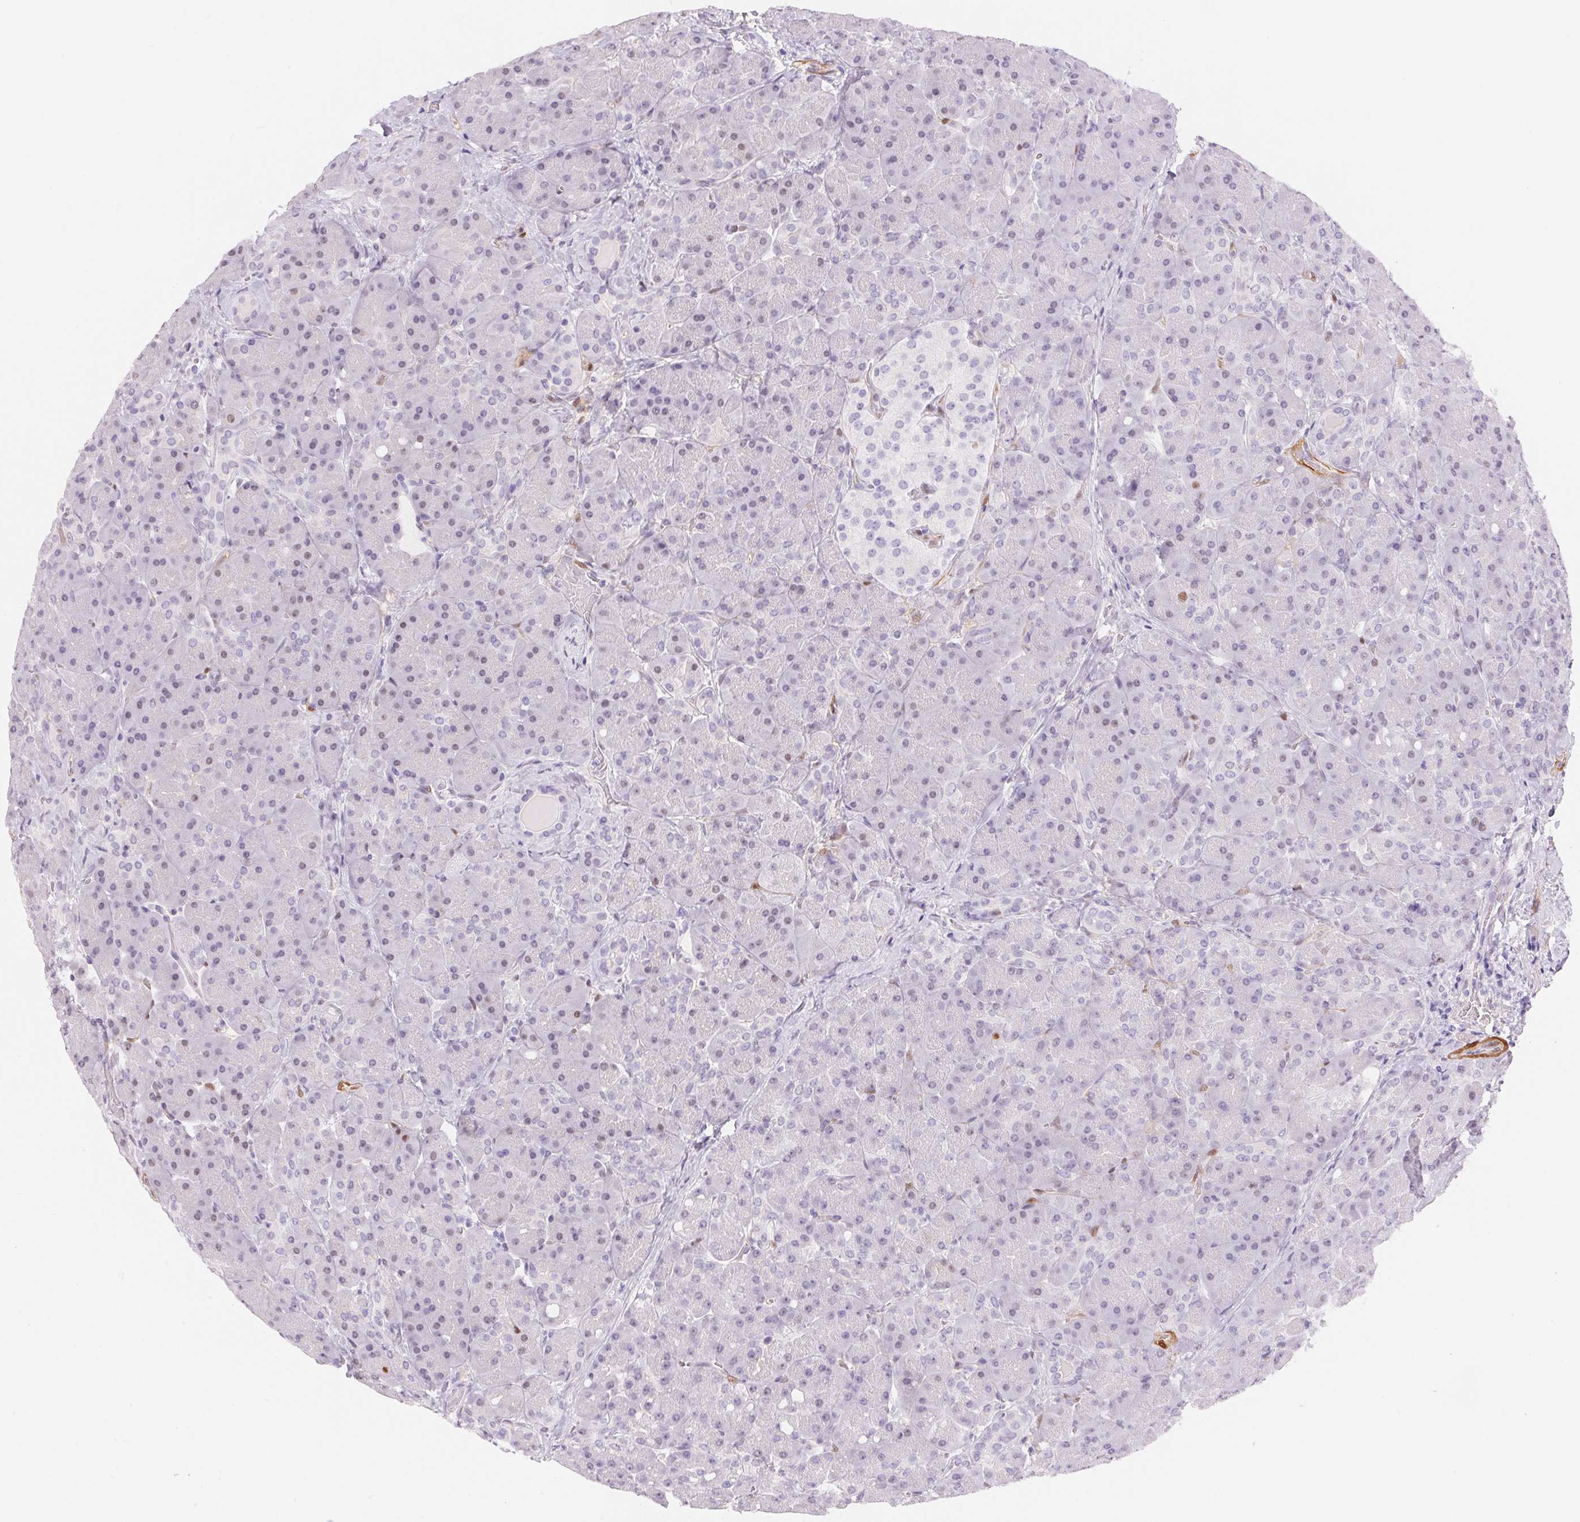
{"staining": {"intensity": "negative", "quantity": "none", "location": "none"}, "tissue": "pancreas", "cell_type": "Exocrine glandular cells", "image_type": "normal", "snomed": [{"axis": "morphology", "description": "Normal tissue, NOS"}, {"axis": "topography", "description": "Pancreas"}], "caption": "The photomicrograph reveals no significant positivity in exocrine glandular cells of pancreas. (DAB immunohistochemistry (IHC), high magnification).", "gene": "SMTN", "patient": {"sex": "male", "age": 55}}